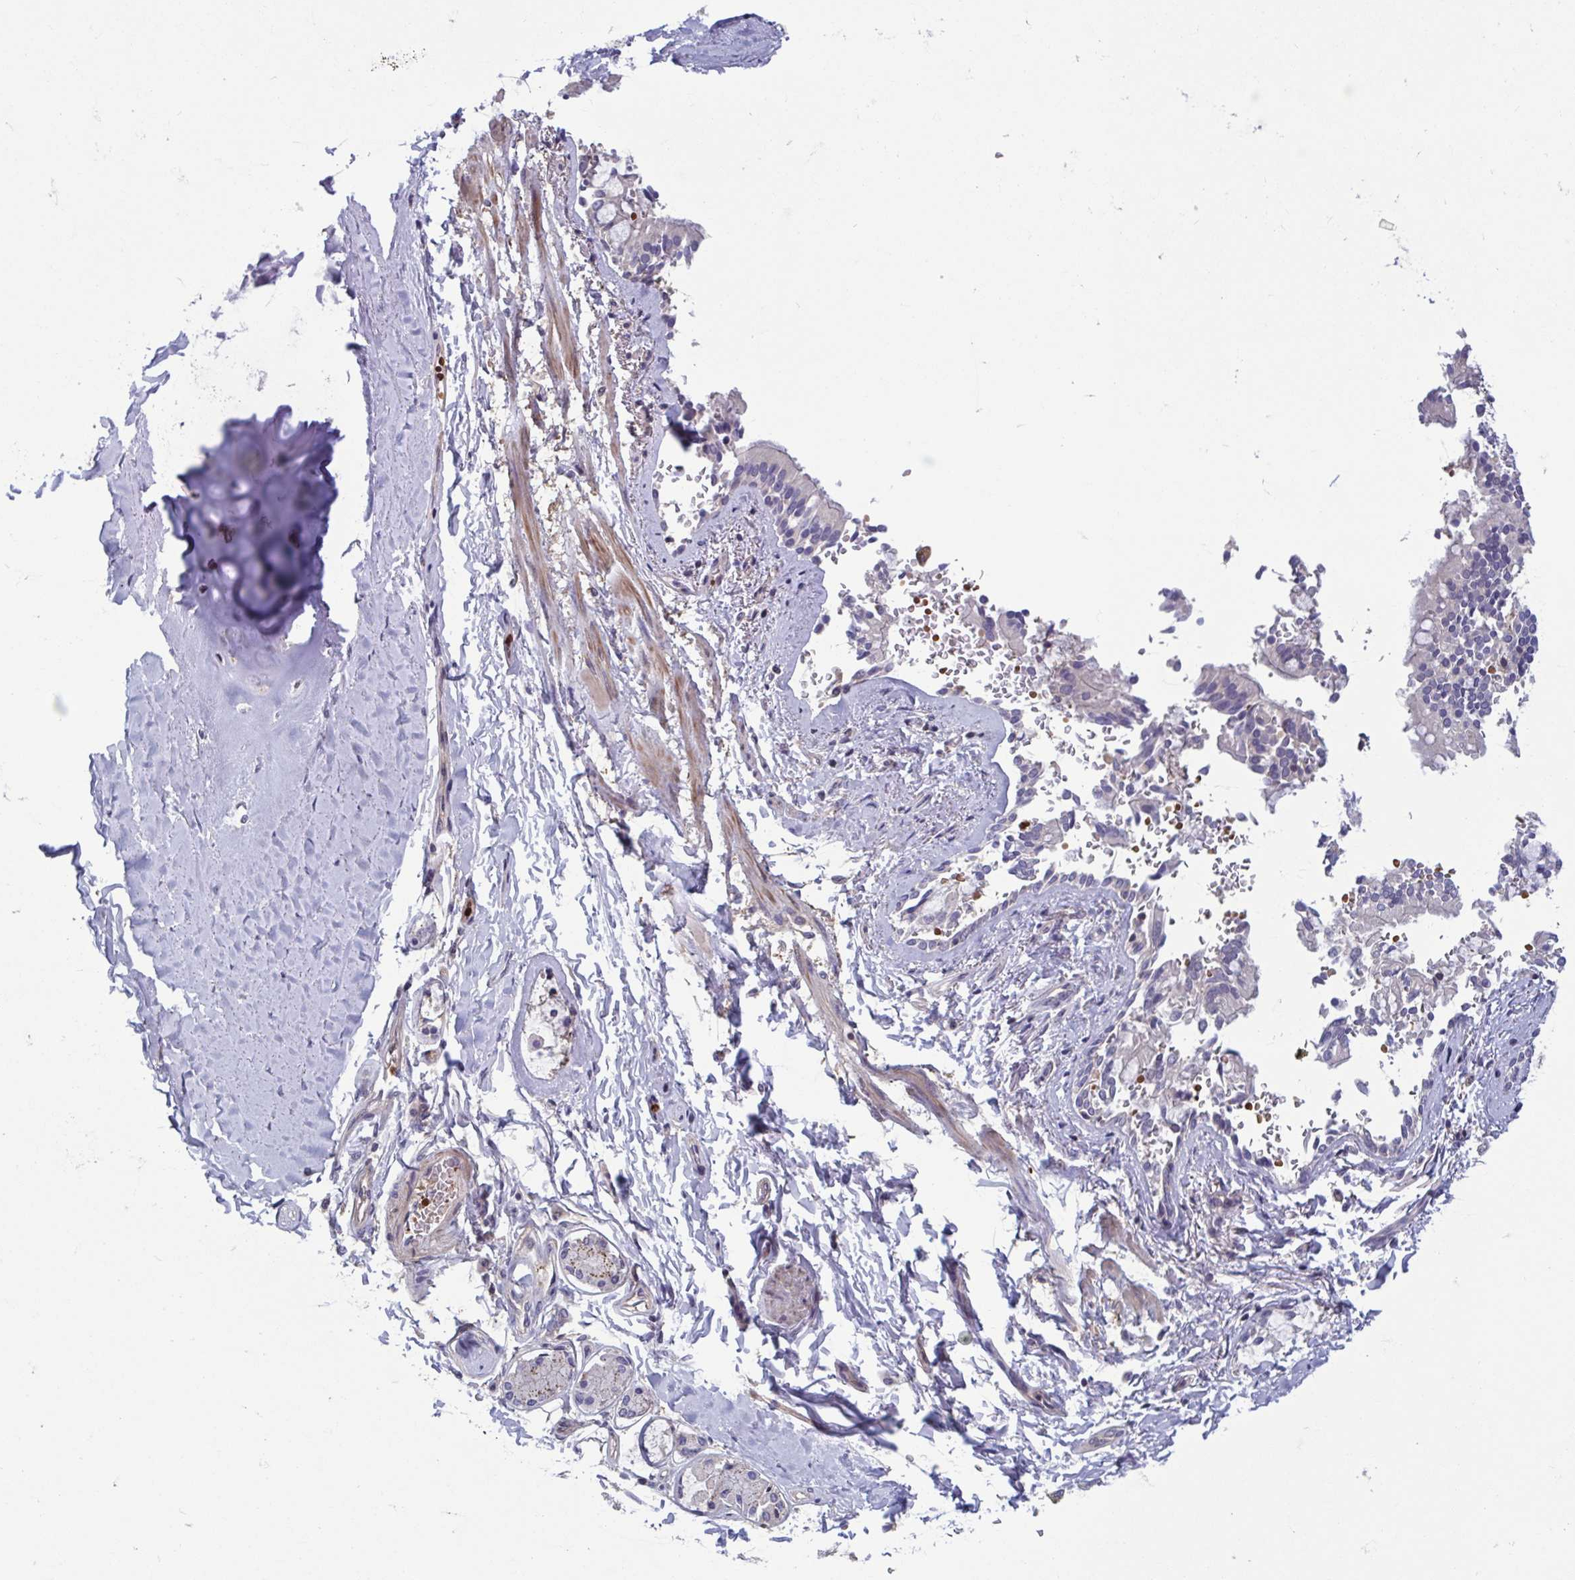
{"staining": {"intensity": "negative", "quantity": "none", "location": "none"}, "tissue": "adipose tissue", "cell_type": "Adipocytes", "image_type": "normal", "snomed": [{"axis": "morphology", "description": "Normal tissue, NOS"}, {"axis": "topography", "description": "Cartilage tissue"}, {"axis": "topography", "description": "Bronchus"}, {"axis": "topography", "description": "Peripheral nerve tissue"}], "caption": "High magnification brightfield microscopy of benign adipose tissue stained with DAB (brown) and counterstained with hematoxylin (blue): adipocytes show no significant staining. (DAB immunohistochemistry, high magnification).", "gene": "LRRC38", "patient": {"sex": "male", "age": 67}}